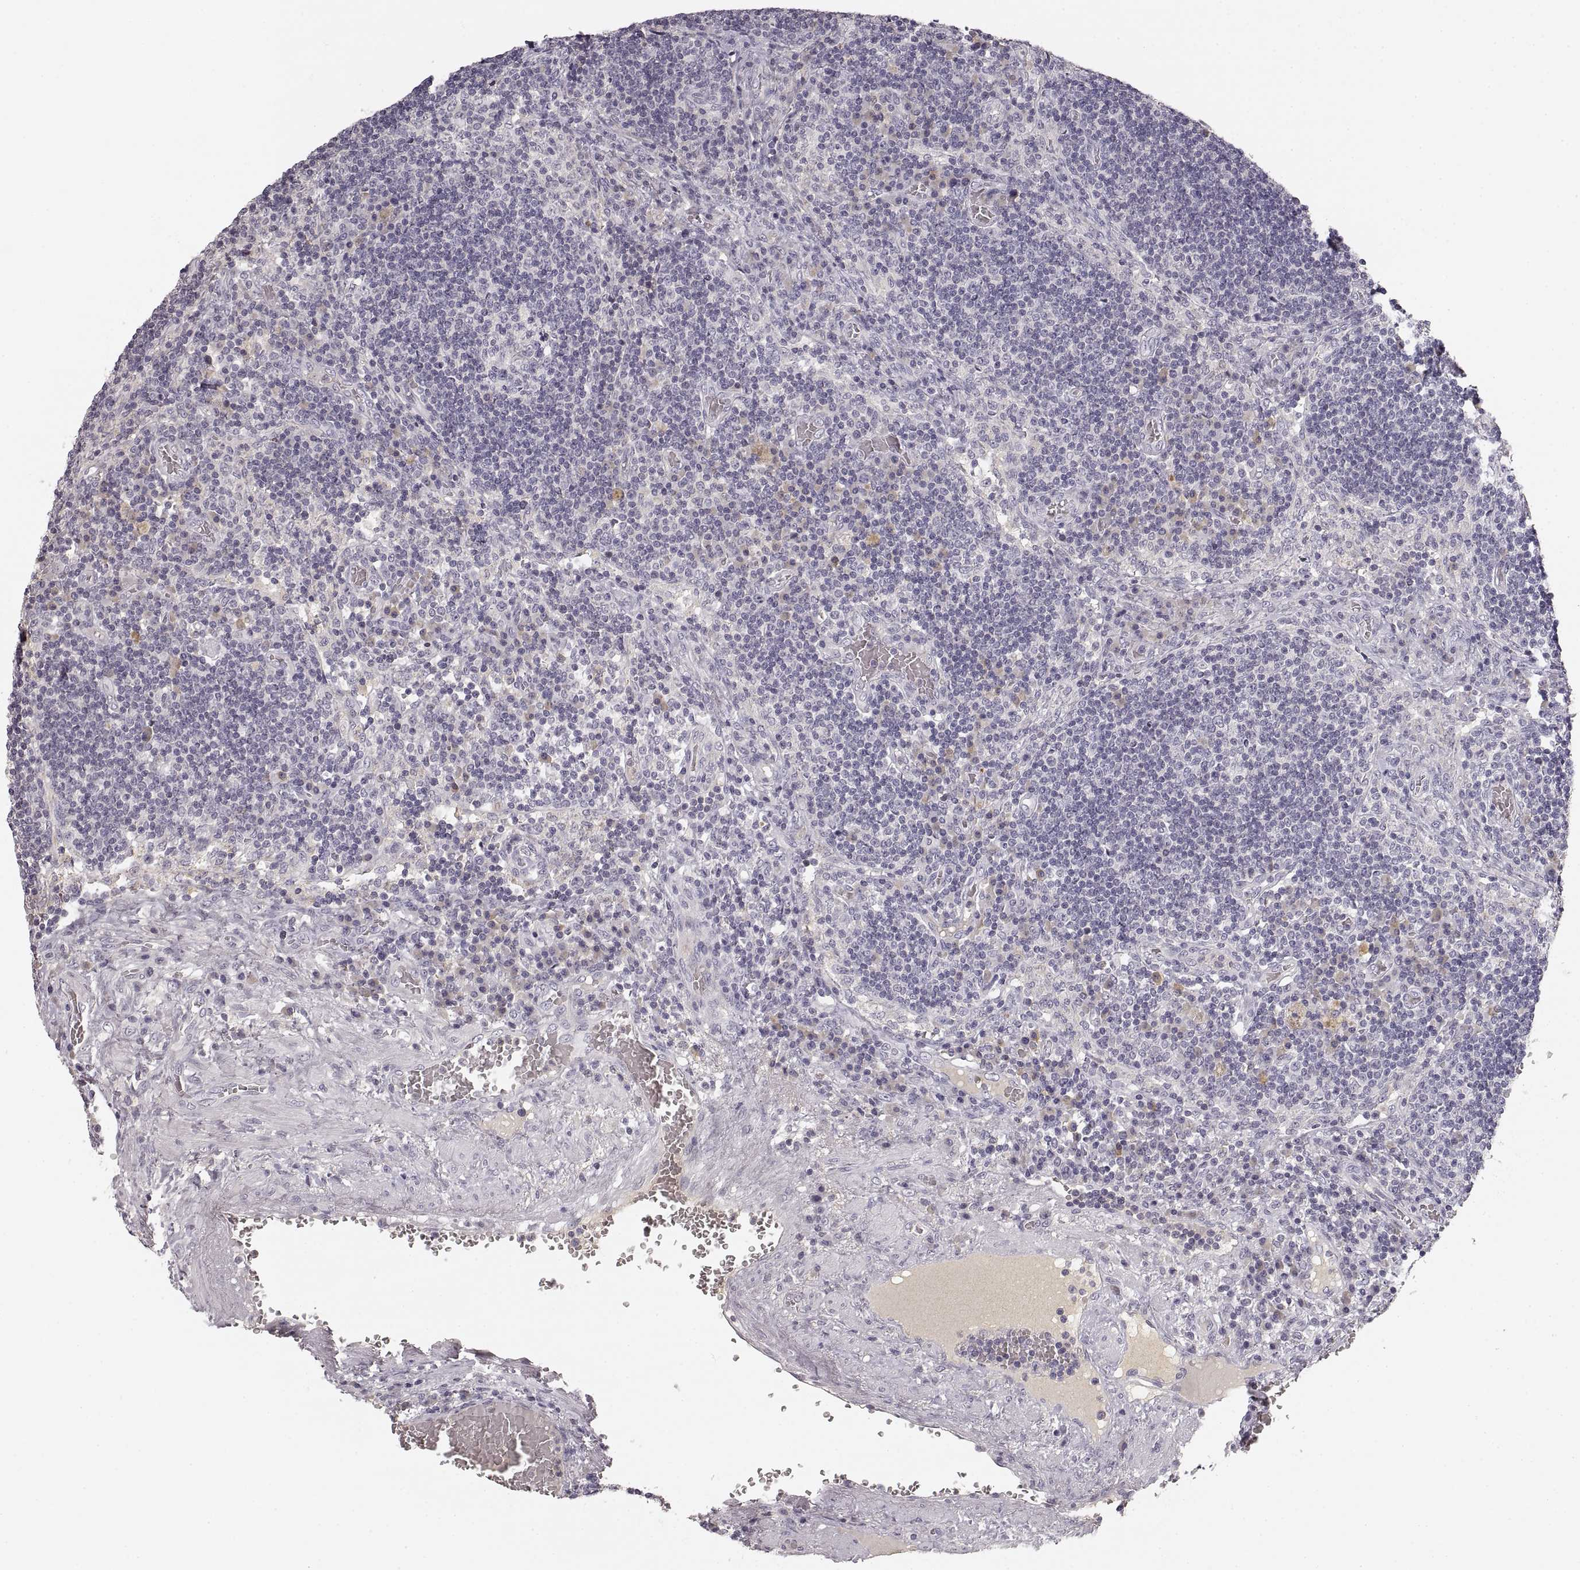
{"staining": {"intensity": "negative", "quantity": "none", "location": "none"}, "tissue": "lymph node", "cell_type": "Germinal center cells", "image_type": "normal", "snomed": [{"axis": "morphology", "description": "Normal tissue, NOS"}, {"axis": "topography", "description": "Lymph node"}], "caption": "Immunohistochemical staining of benign lymph node exhibits no significant staining in germinal center cells.", "gene": "RUNDC3A", "patient": {"sex": "male", "age": 63}}